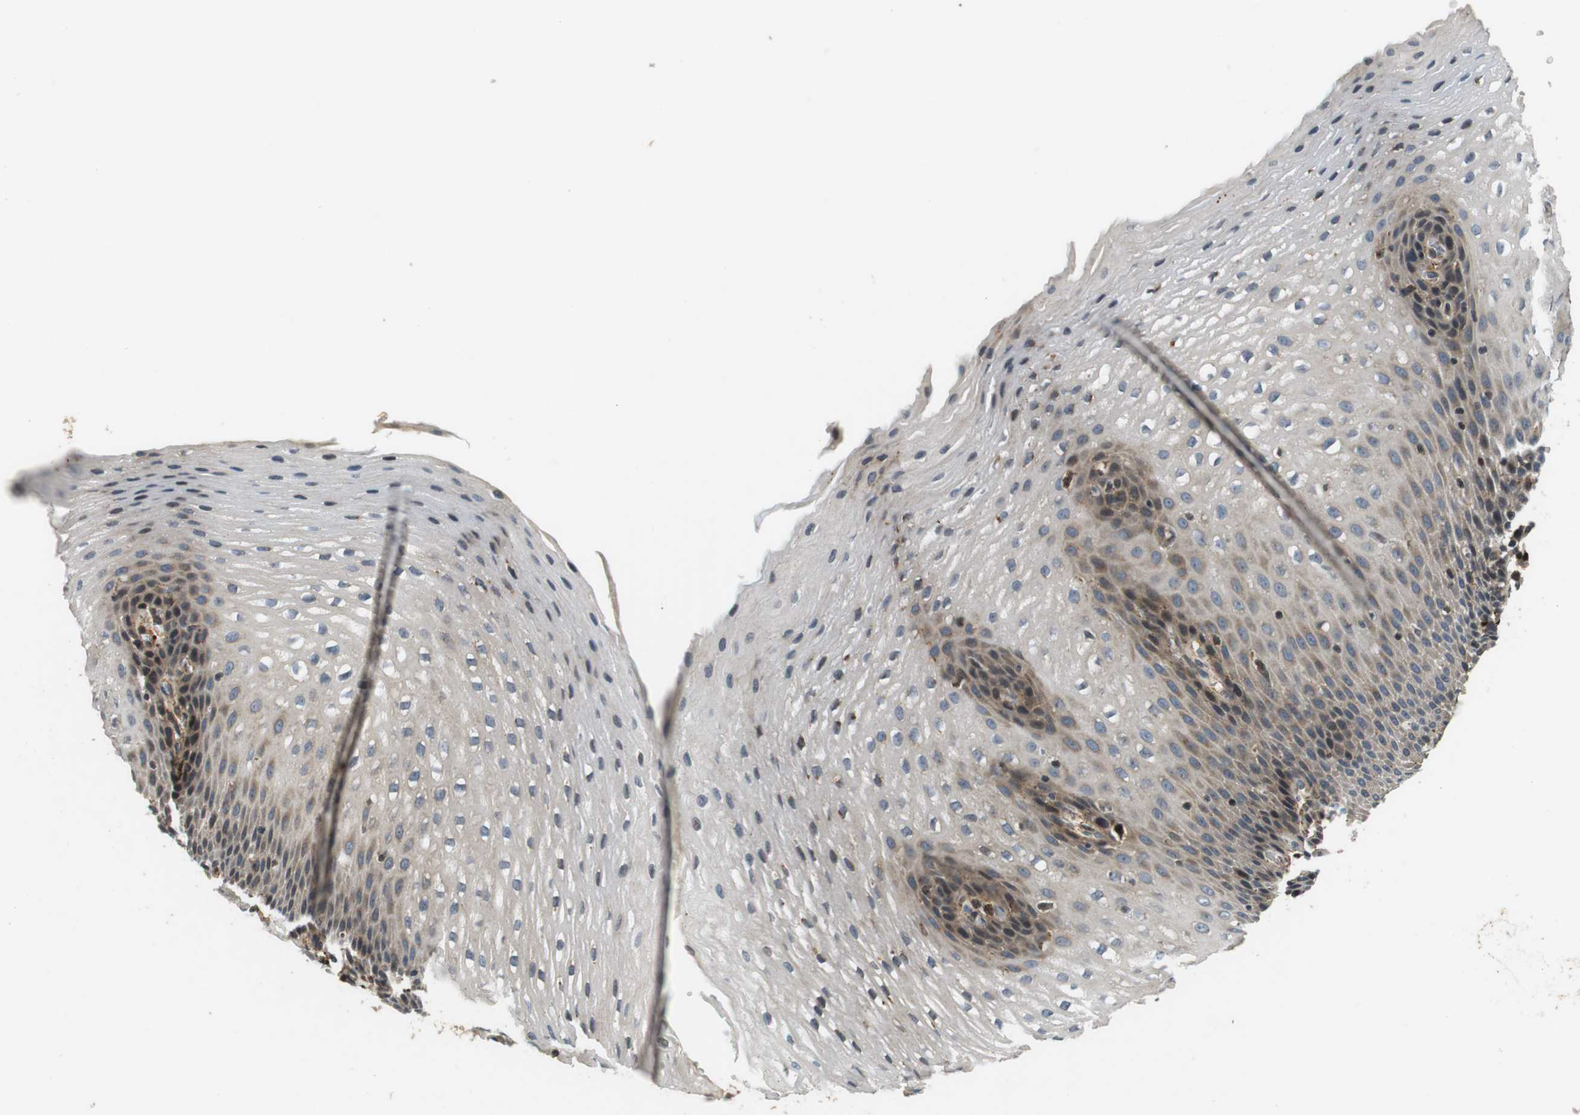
{"staining": {"intensity": "moderate", "quantity": "<25%", "location": "cytoplasmic/membranous"}, "tissue": "esophagus", "cell_type": "Squamous epithelial cells", "image_type": "normal", "snomed": [{"axis": "morphology", "description": "Normal tissue, NOS"}, {"axis": "topography", "description": "Esophagus"}], "caption": "This image reveals unremarkable esophagus stained with immunohistochemistry to label a protein in brown. The cytoplasmic/membranous of squamous epithelial cells show moderate positivity for the protein. Nuclei are counter-stained blue.", "gene": "TXNRD1", "patient": {"sex": "male", "age": 48}}